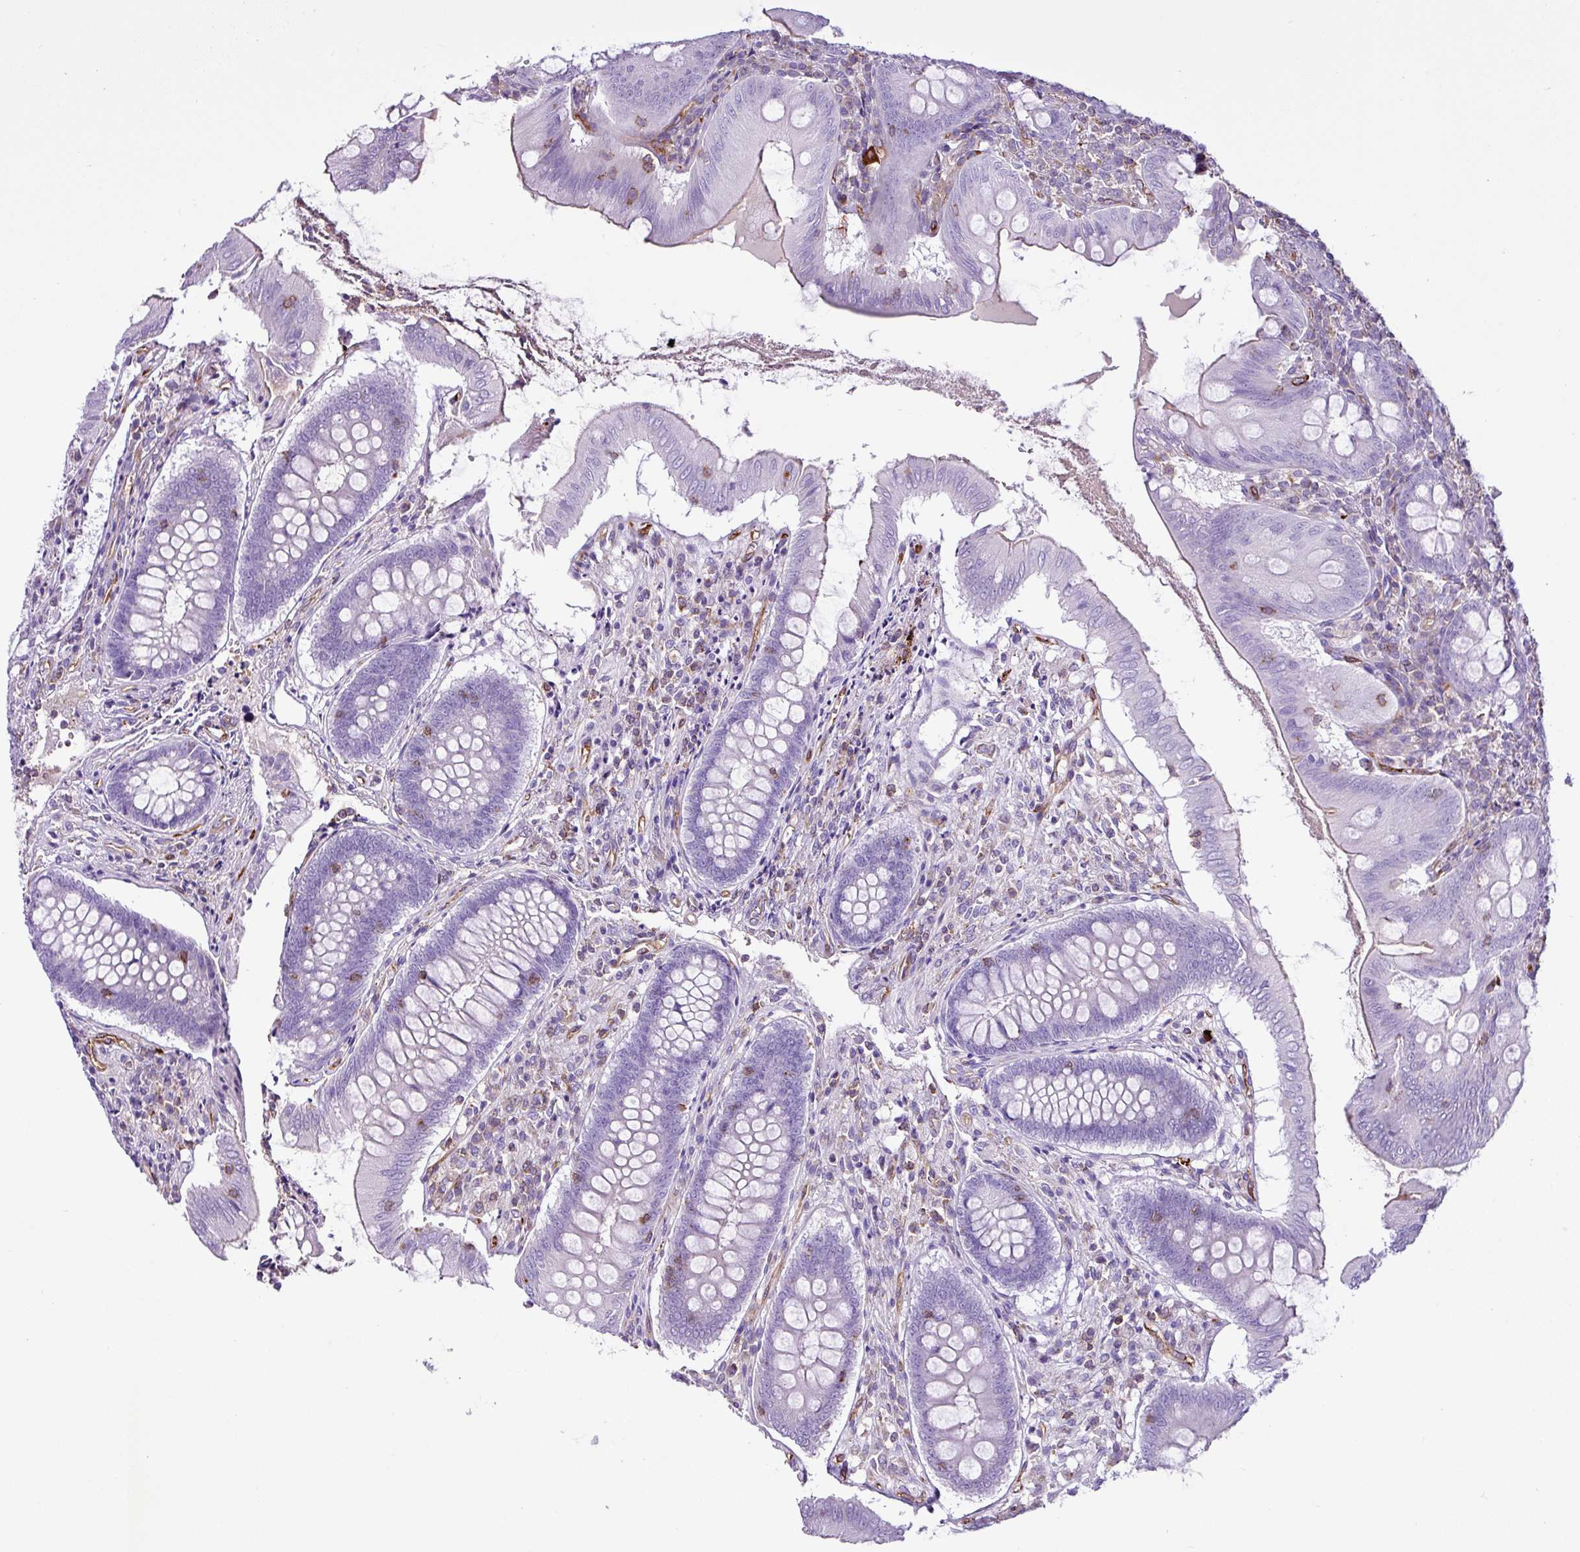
{"staining": {"intensity": "weak", "quantity": "<25%", "location": "cytoplasmic/membranous"}, "tissue": "appendix", "cell_type": "Glandular cells", "image_type": "normal", "snomed": [{"axis": "morphology", "description": "Normal tissue, NOS"}, {"axis": "topography", "description": "Appendix"}], "caption": "There is no significant staining in glandular cells of appendix. (DAB IHC, high magnification).", "gene": "EME2", "patient": {"sex": "female", "age": 51}}